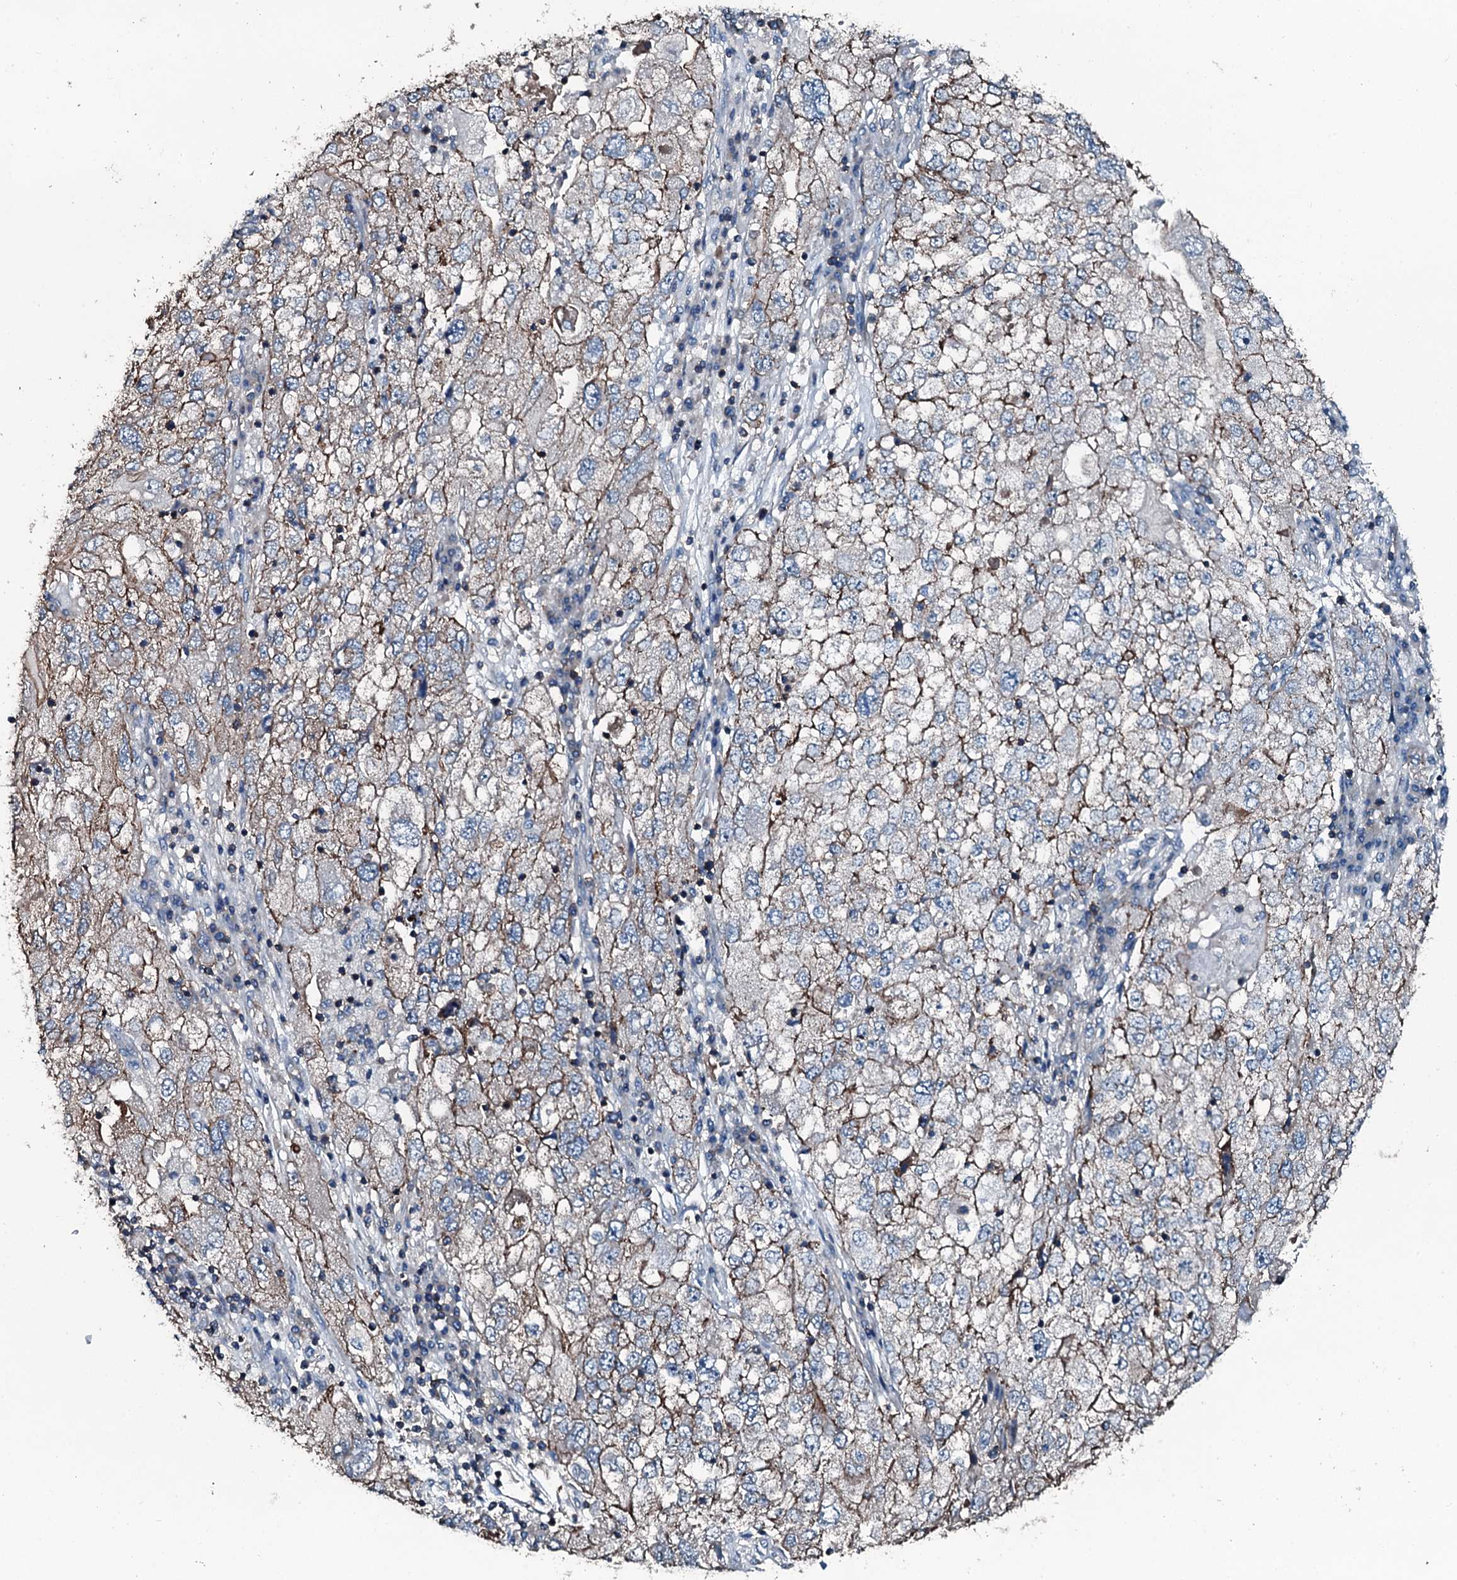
{"staining": {"intensity": "weak", "quantity": ">75%", "location": "cytoplasmic/membranous"}, "tissue": "endometrial cancer", "cell_type": "Tumor cells", "image_type": "cancer", "snomed": [{"axis": "morphology", "description": "Adenocarcinoma, NOS"}, {"axis": "topography", "description": "Endometrium"}], "caption": "Approximately >75% of tumor cells in human endometrial cancer display weak cytoplasmic/membranous protein positivity as visualized by brown immunohistochemical staining.", "gene": "SLC25A38", "patient": {"sex": "female", "age": 49}}